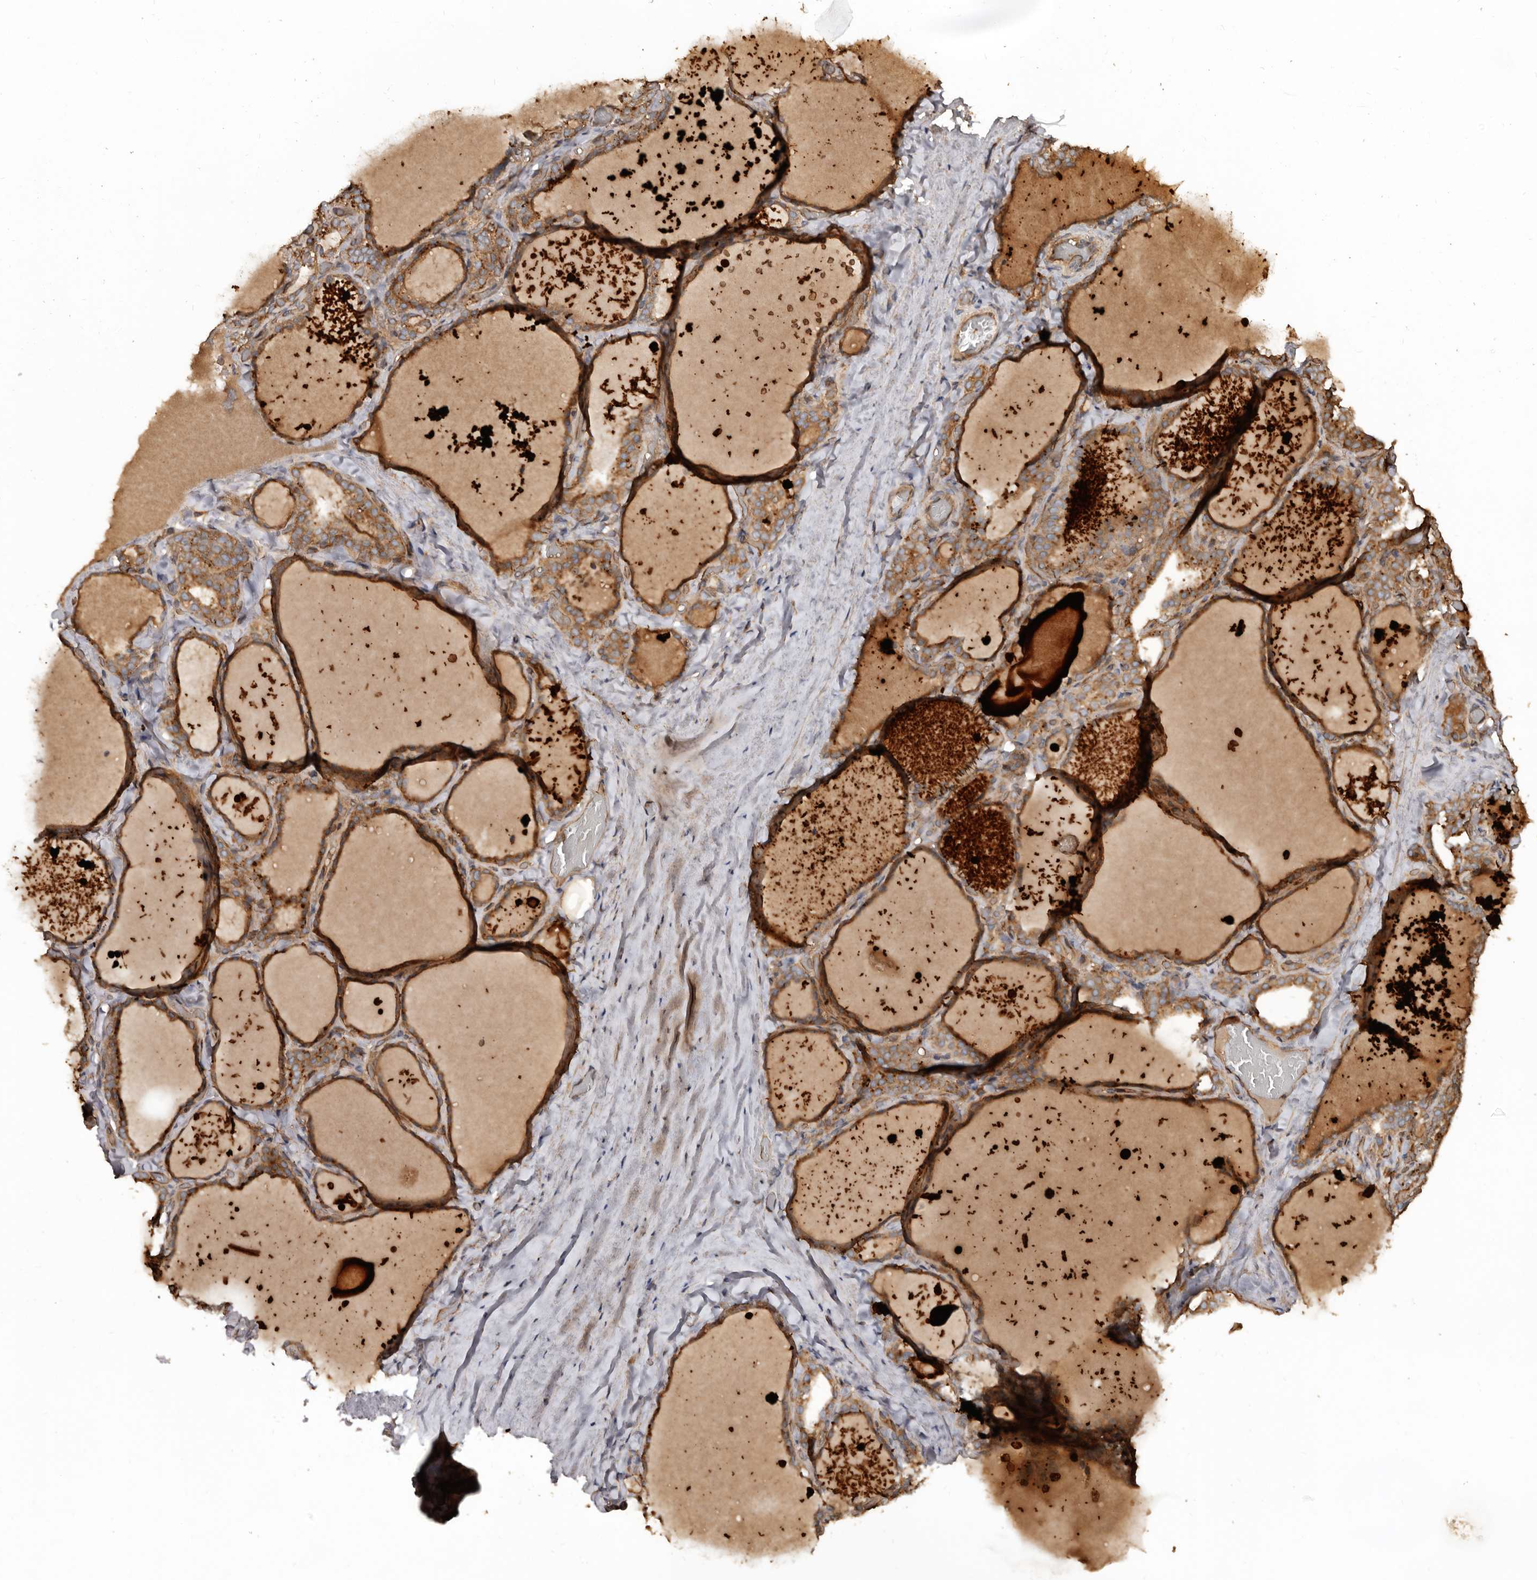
{"staining": {"intensity": "moderate", "quantity": ">75%", "location": "cytoplasmic/membranous"}, "tissue": "thyroid gland", "cell_type": "Glandular cells", "image_type": "normal", "snomed": [{"axis": "morphology", "description": "Normal tissue, NOS"}, {"axis": "topography", "description": "Thyroid gland"}], "caption": "Glandular cells demonstrate medium levels of moderate cytoplasmic/membranous staining in about >75% of cells in normal thyroid gland.", "gene": "FLCN", "patient": {"sex": "female", "age": 22}}